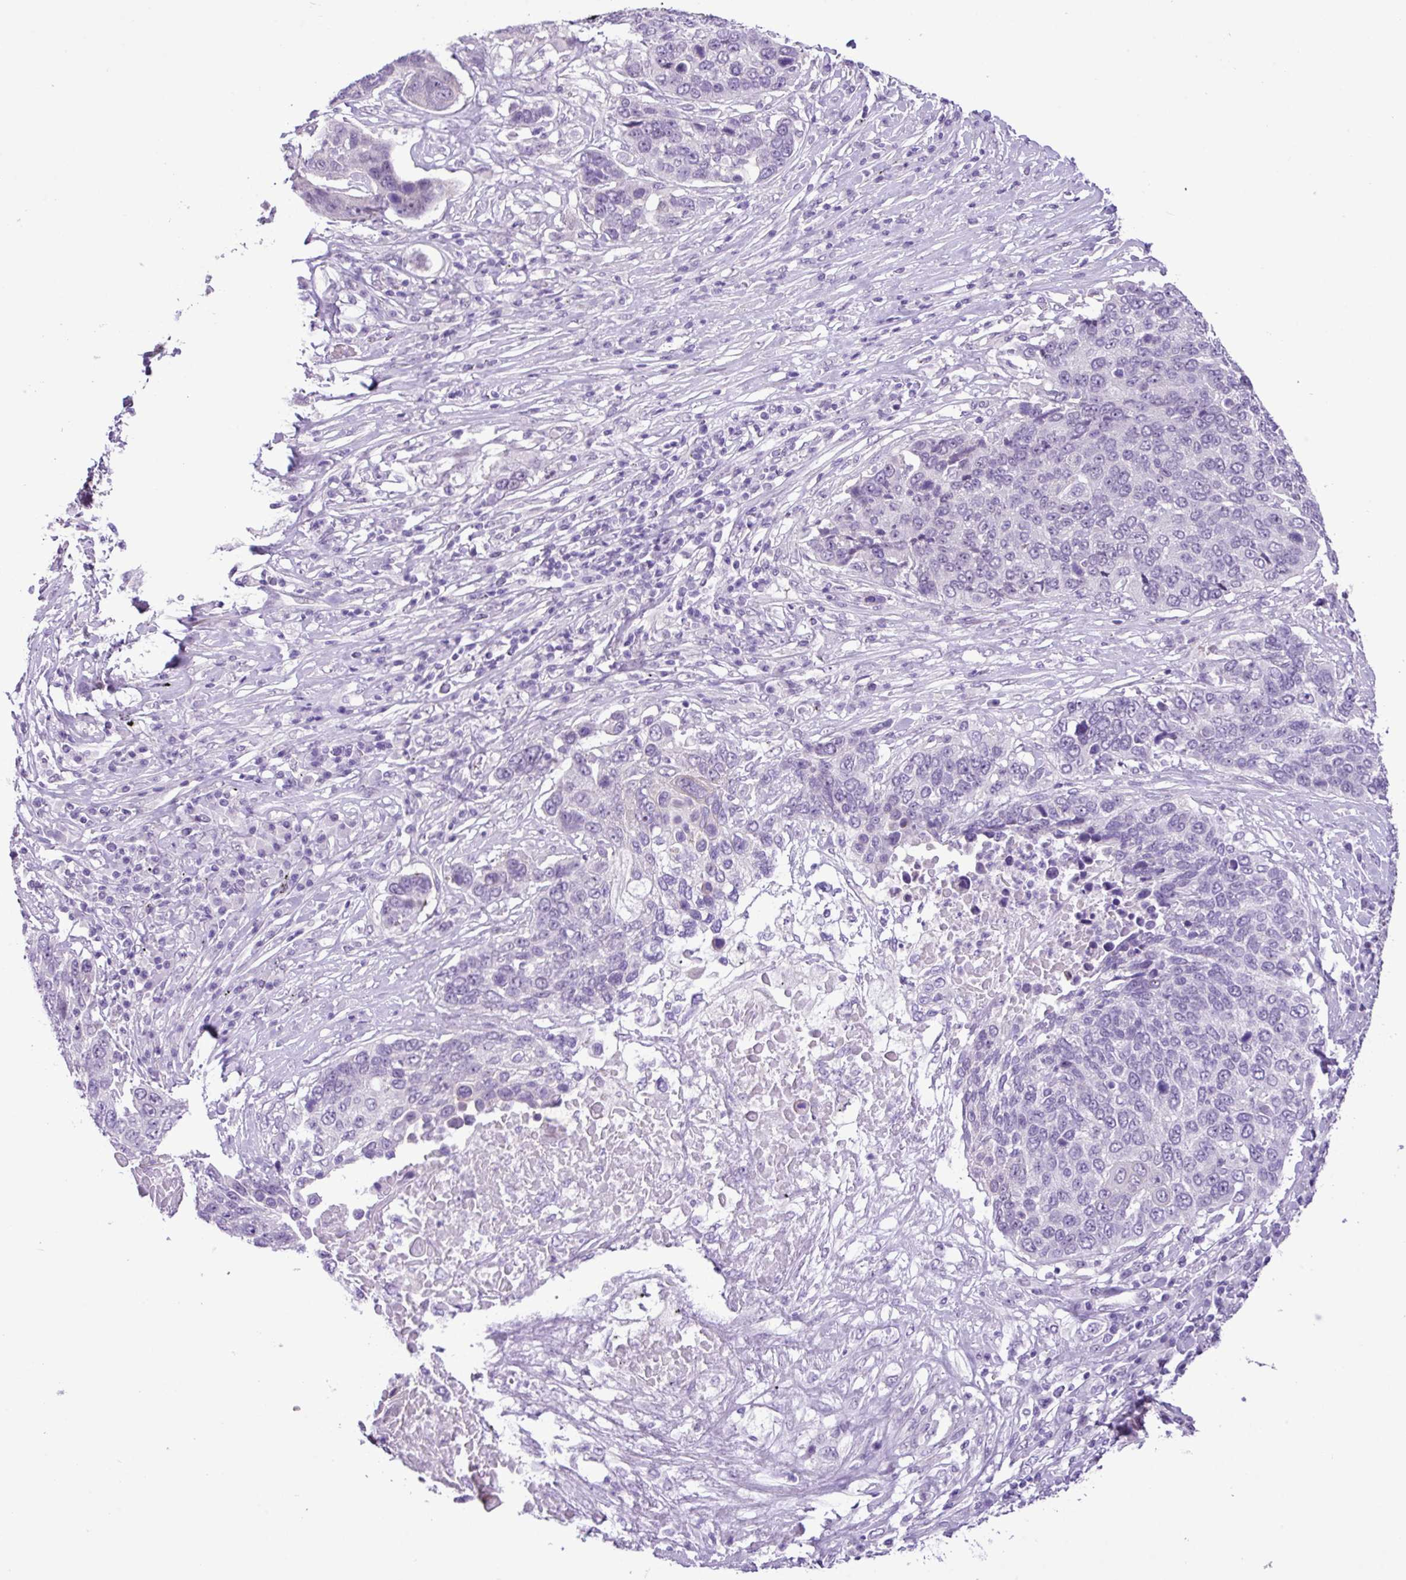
{"staining": {"intensity": "negative", "quantity": "none", "location": "none"}, "tissue": "lung cancer", "cell_type": "Tumor cells", "image_type": "cancer", "snomed": [{"axis": "morphology", "description": "Squamous cell carcinoma, NOS"}, {"axis": "topography", "description": "Lung"}], "caption": "Tumor cells show no significant expression in squamous cell carcinoma (lung).", "gene": "YLPM1", "patient": {"sex": "male", "age": 66}}